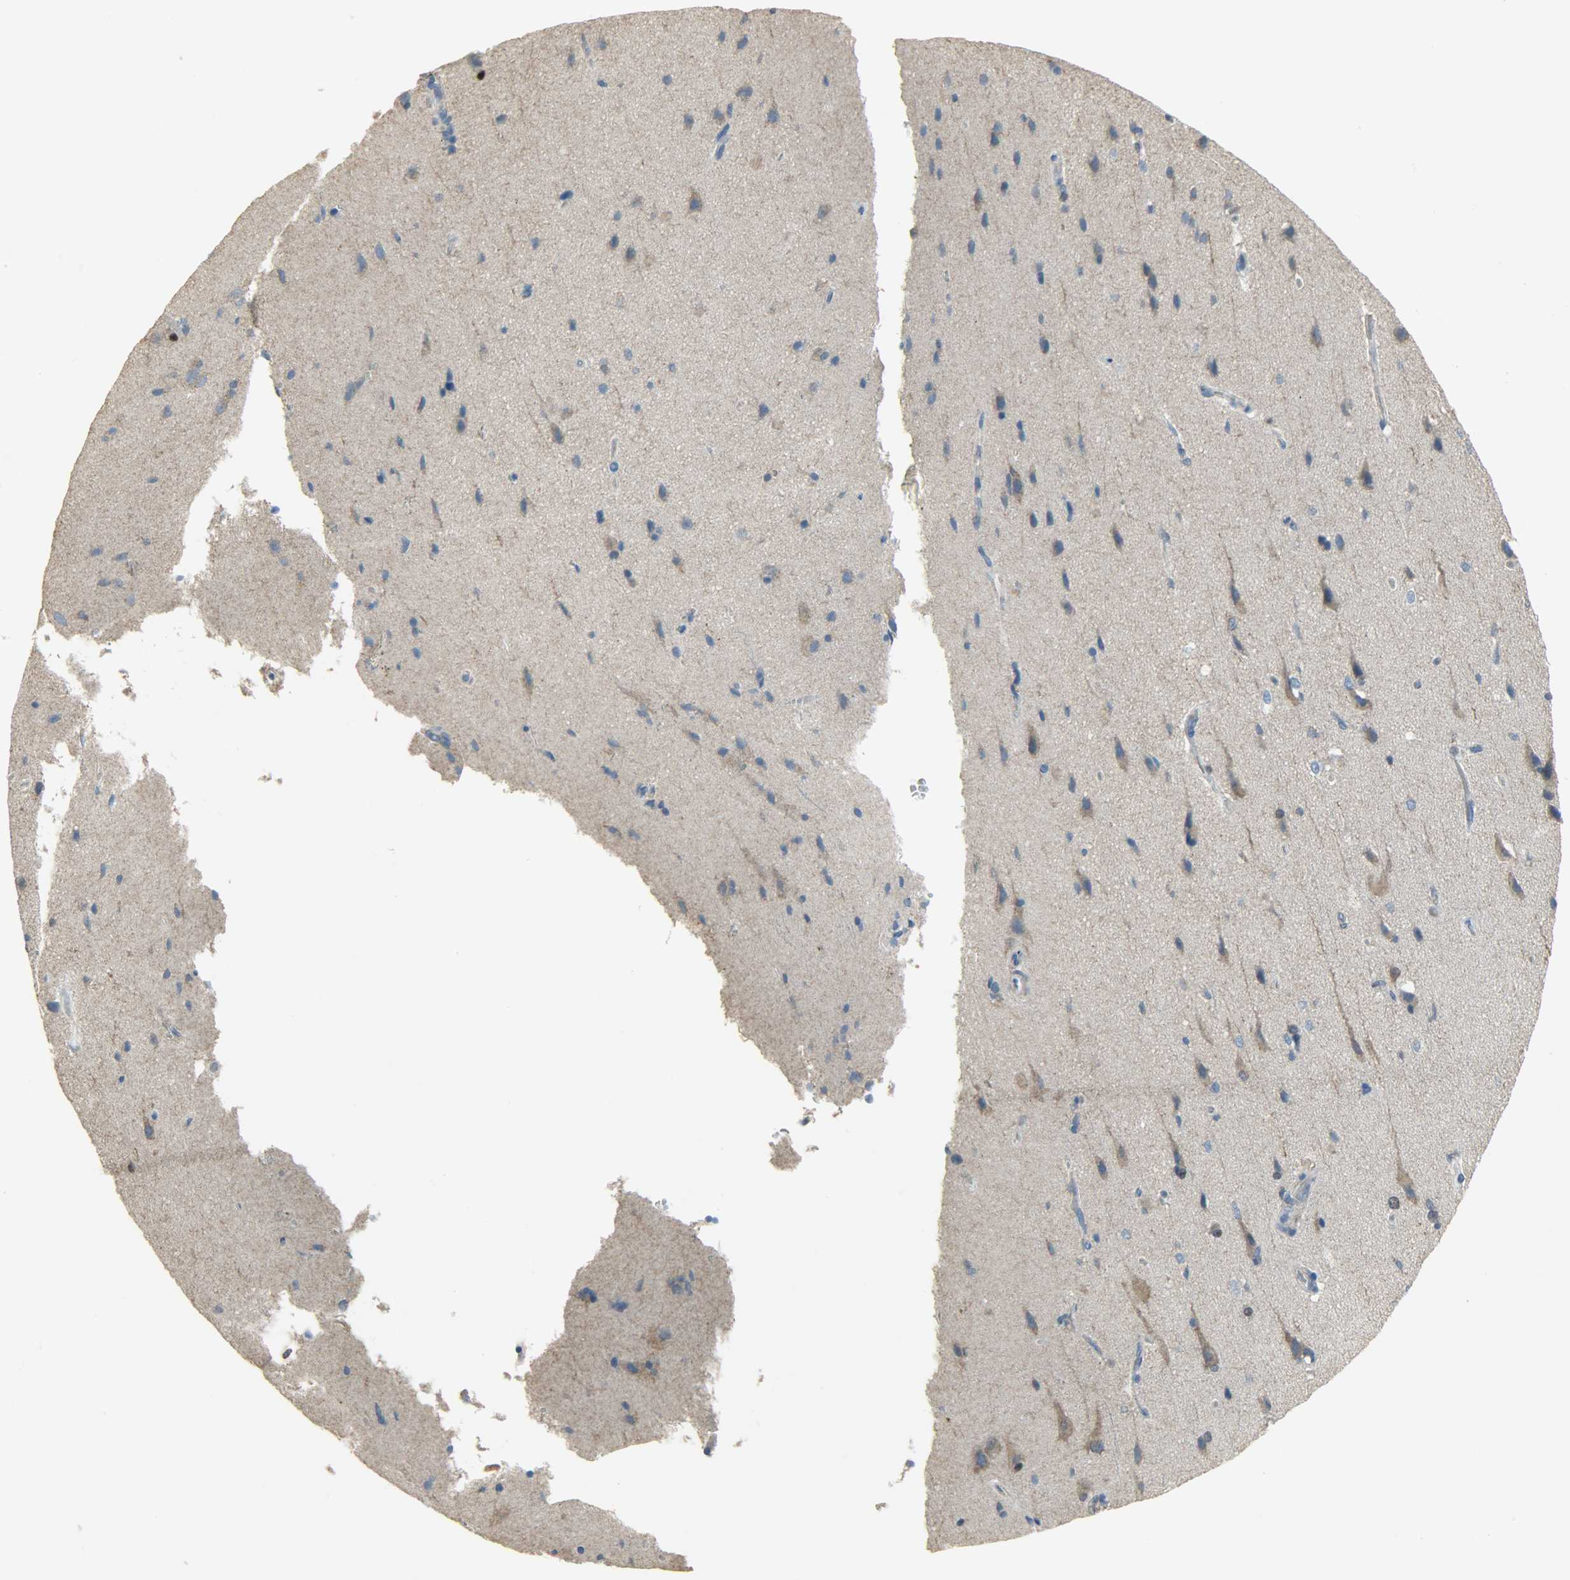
{"staining": {"intensity": "negative", "quantity": "none", "location": "none"}, "tissue": "cerebral cortex", "cell_type": "Endothelial cells", "image_type": "normal", "snomed": [{"axis": "morphology", "description": "Normal tissue, NOS"}, {"axis": "topography", "description": "Cerebral cortex"}], "caption": "A high-resolution micrograph shows IHC staining of unremarkable cerebral cortex, which displays no significant expression in endothelial cells. (DAB (3,3'-diaminobenzidine) immunohistochemistry with hematoxylin counter stain).", "gene": "DNAJA4", "patient": {"sex": "male", "age": 62}}